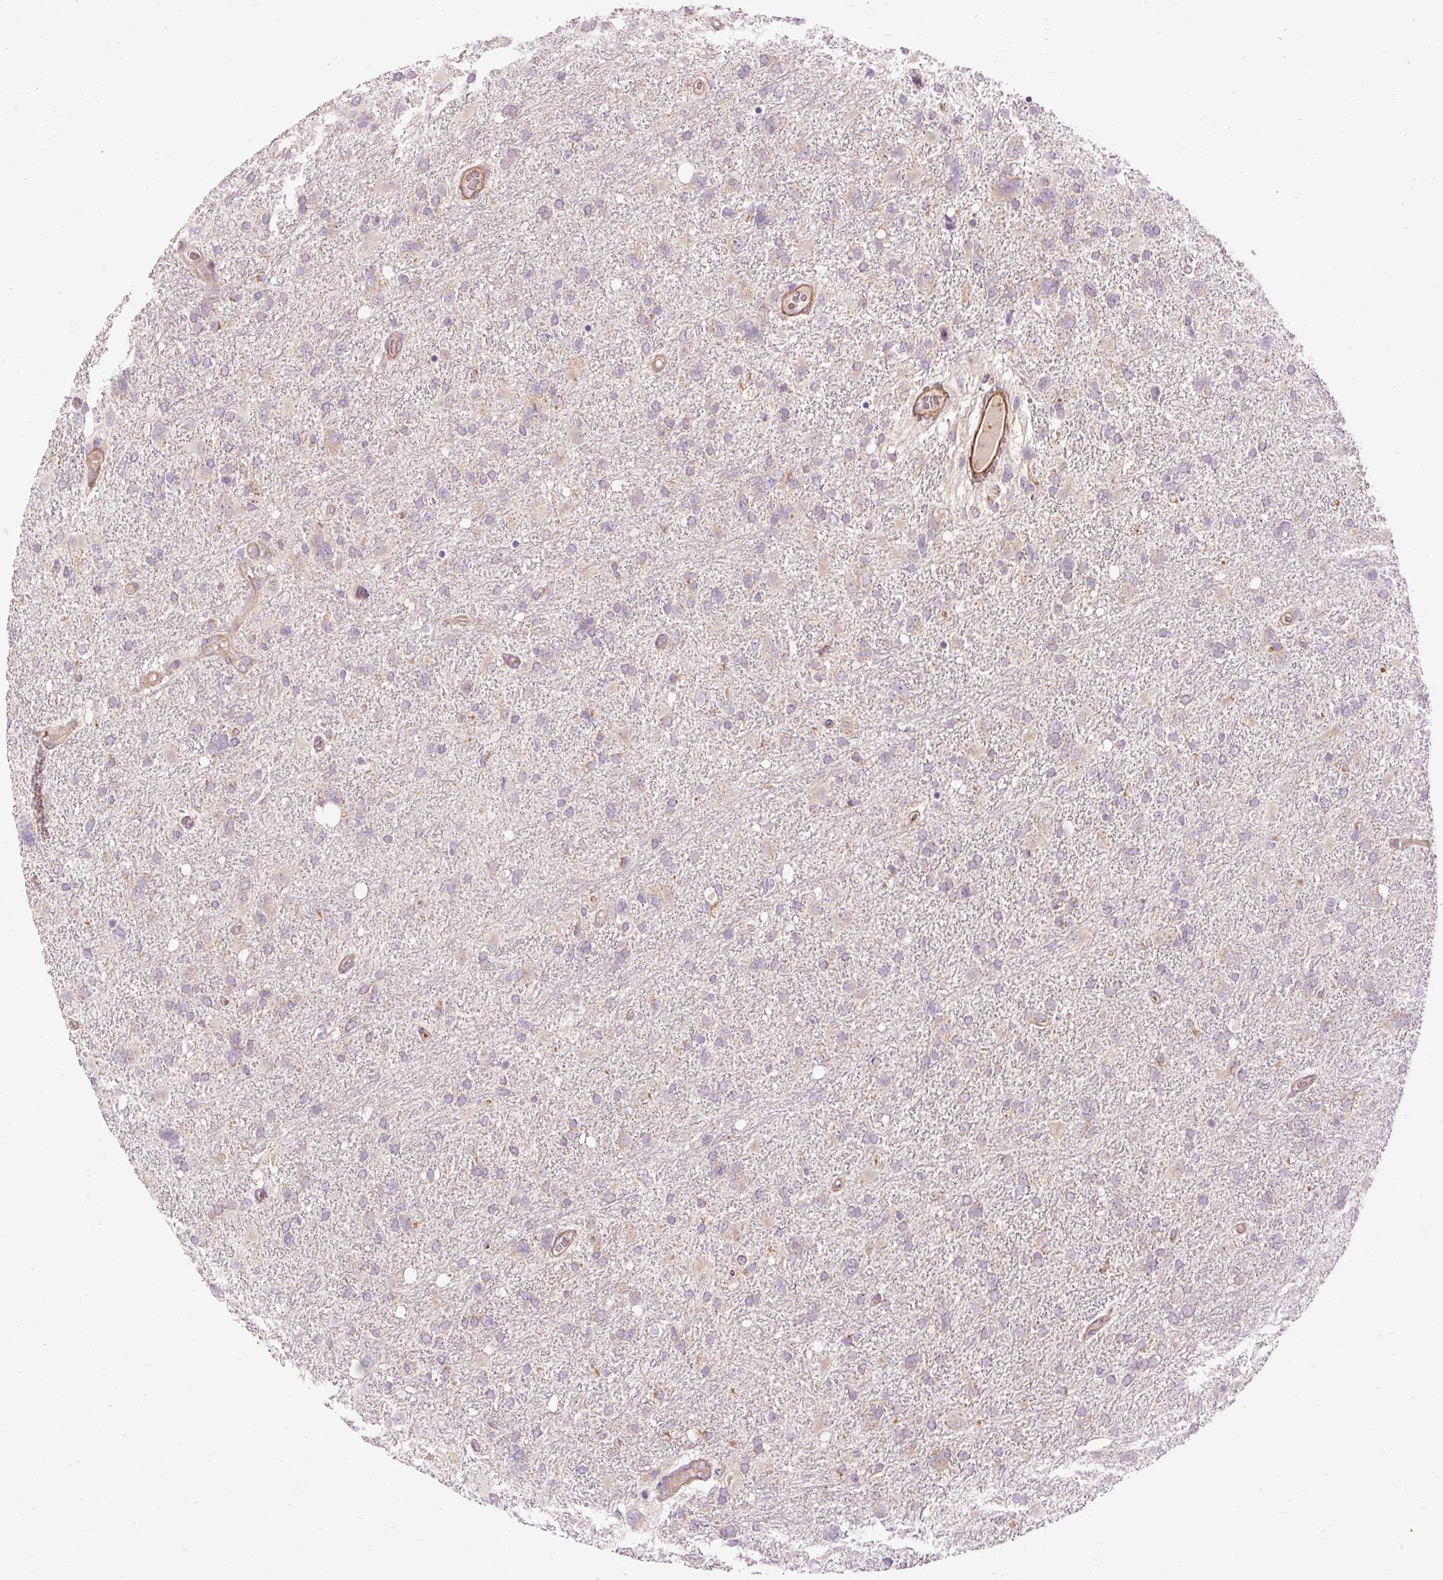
{"staining": {"intensity": "weak", "quantity": "<25%", "location": "cytoplasmic/membranous"}, "tissue": "glioma", "cell_type": "Tumor cells", "image_type": "cancer", "snomed": [{"axis": "morphology", "description": "Glioma, malignant, High grade"}, {"axis": "topography", "description": "Brain"}], "caption": "Image shows no significant protein staining in tumor cells of high-grade glioma (malignant). (Immunohistochemistry, brightfield microscopy, high magnification).", "gene": "RIPOR3", "patient": {"sex": "male", "age": 61}}